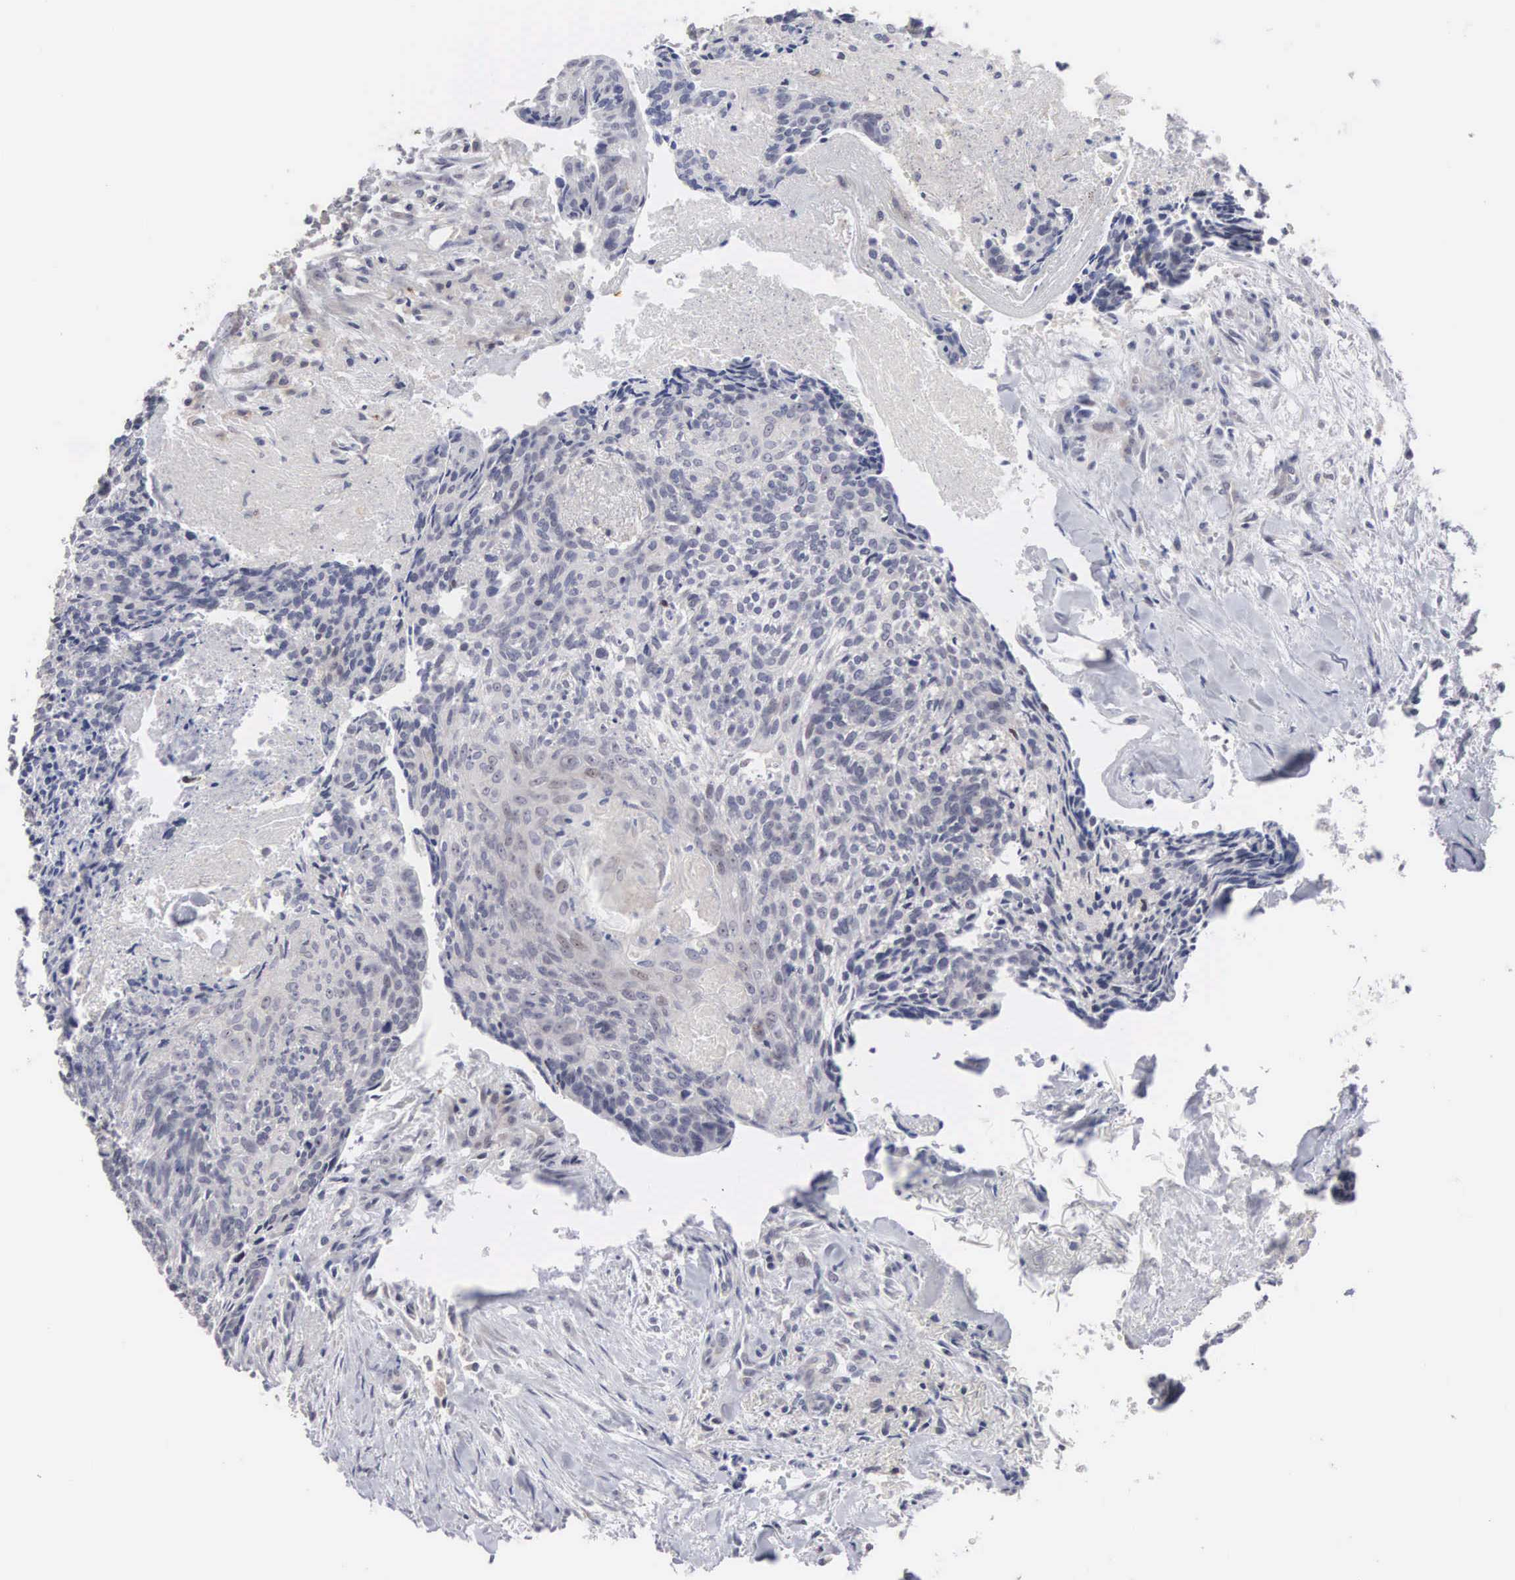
{"staining": {"intensity": "negative", "quantity": "none", "location": "none"}, "tissue": "head and neck cancer", "cell_type": "Tumor cells", "image_type": "cancer", "snomed": [{"axis": "morphology", "description": "Squamous cell carcinoma, NOS"}, {"axis": "topography", "description": "Salivary gland"}, {"axis": "topography", "description": "Head-Neck"}], "caption": "An image of head and neck squamous cell carcinoma stained for a protein demonstrates no brown staining in tumor cells. (Brightfield microscopy of DAB (3,3'-diaminobenzidine) immunohistochemistry at high magnification).", "gene": "ACOT4", "patient": {"sex": "male", "age": 70}}